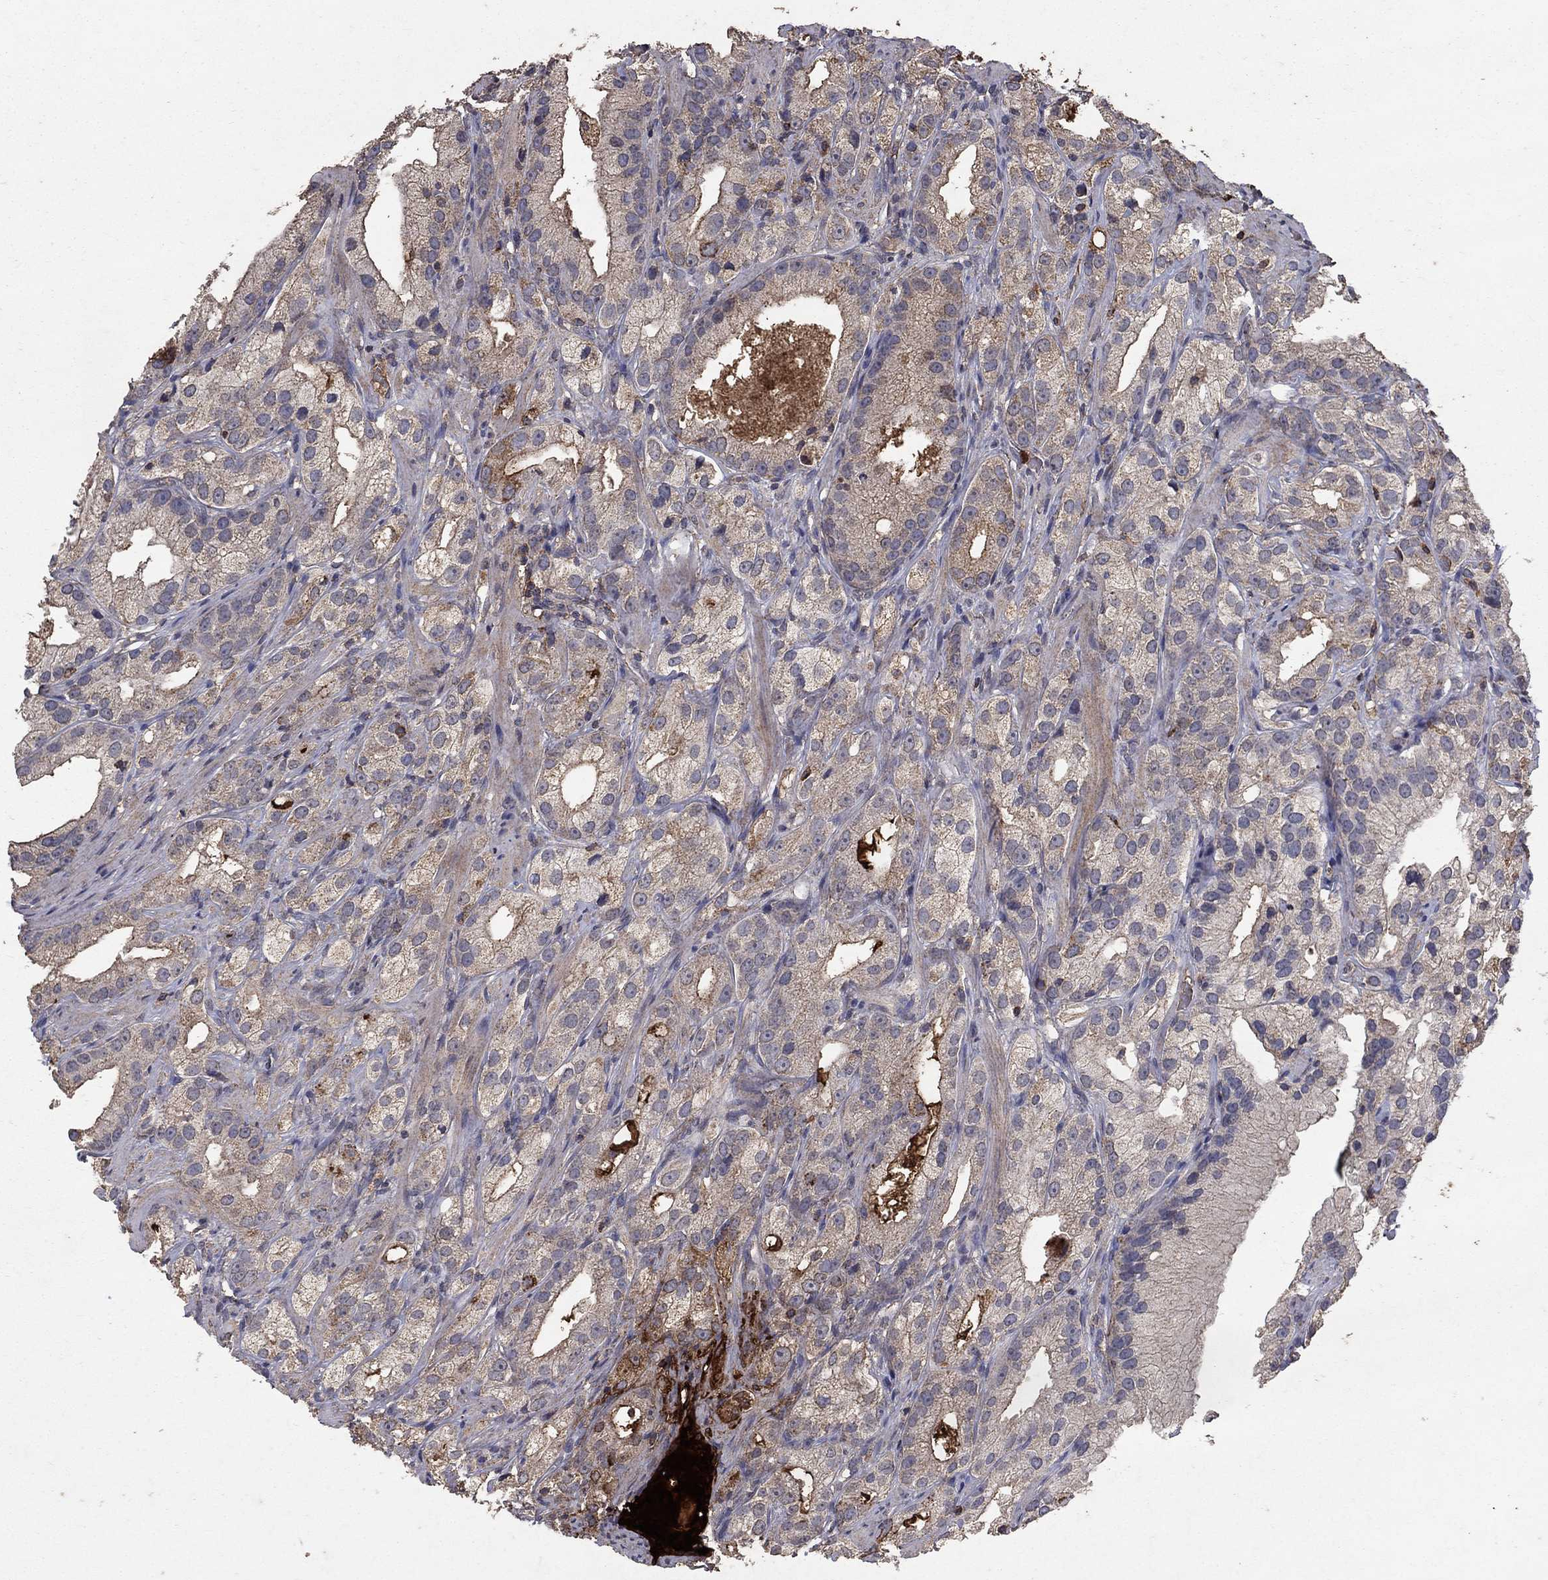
{"staining": {"intensity": "moderate", "quantity": "<25%", "location": "cytoplasmic/membranous"}, "tissue": "prostate cancer", "cell_type": "Tumor cells", "image_type": "cancer", "snomed": [{"axis": "morphology", "description": "Adenocarcinoma, High grade"}, {"axis": "topography", "description": "Prostate and seminal vesicle, NOS"}], "caption": "Immunohistochemical staining of human prostate cancer exhibits low levels of moderate cytoplasmic/membranous protein expression in approximately <25% of tumor cells.", "gene": "CD24", "patient": {"sex": "male", "age": 62}}